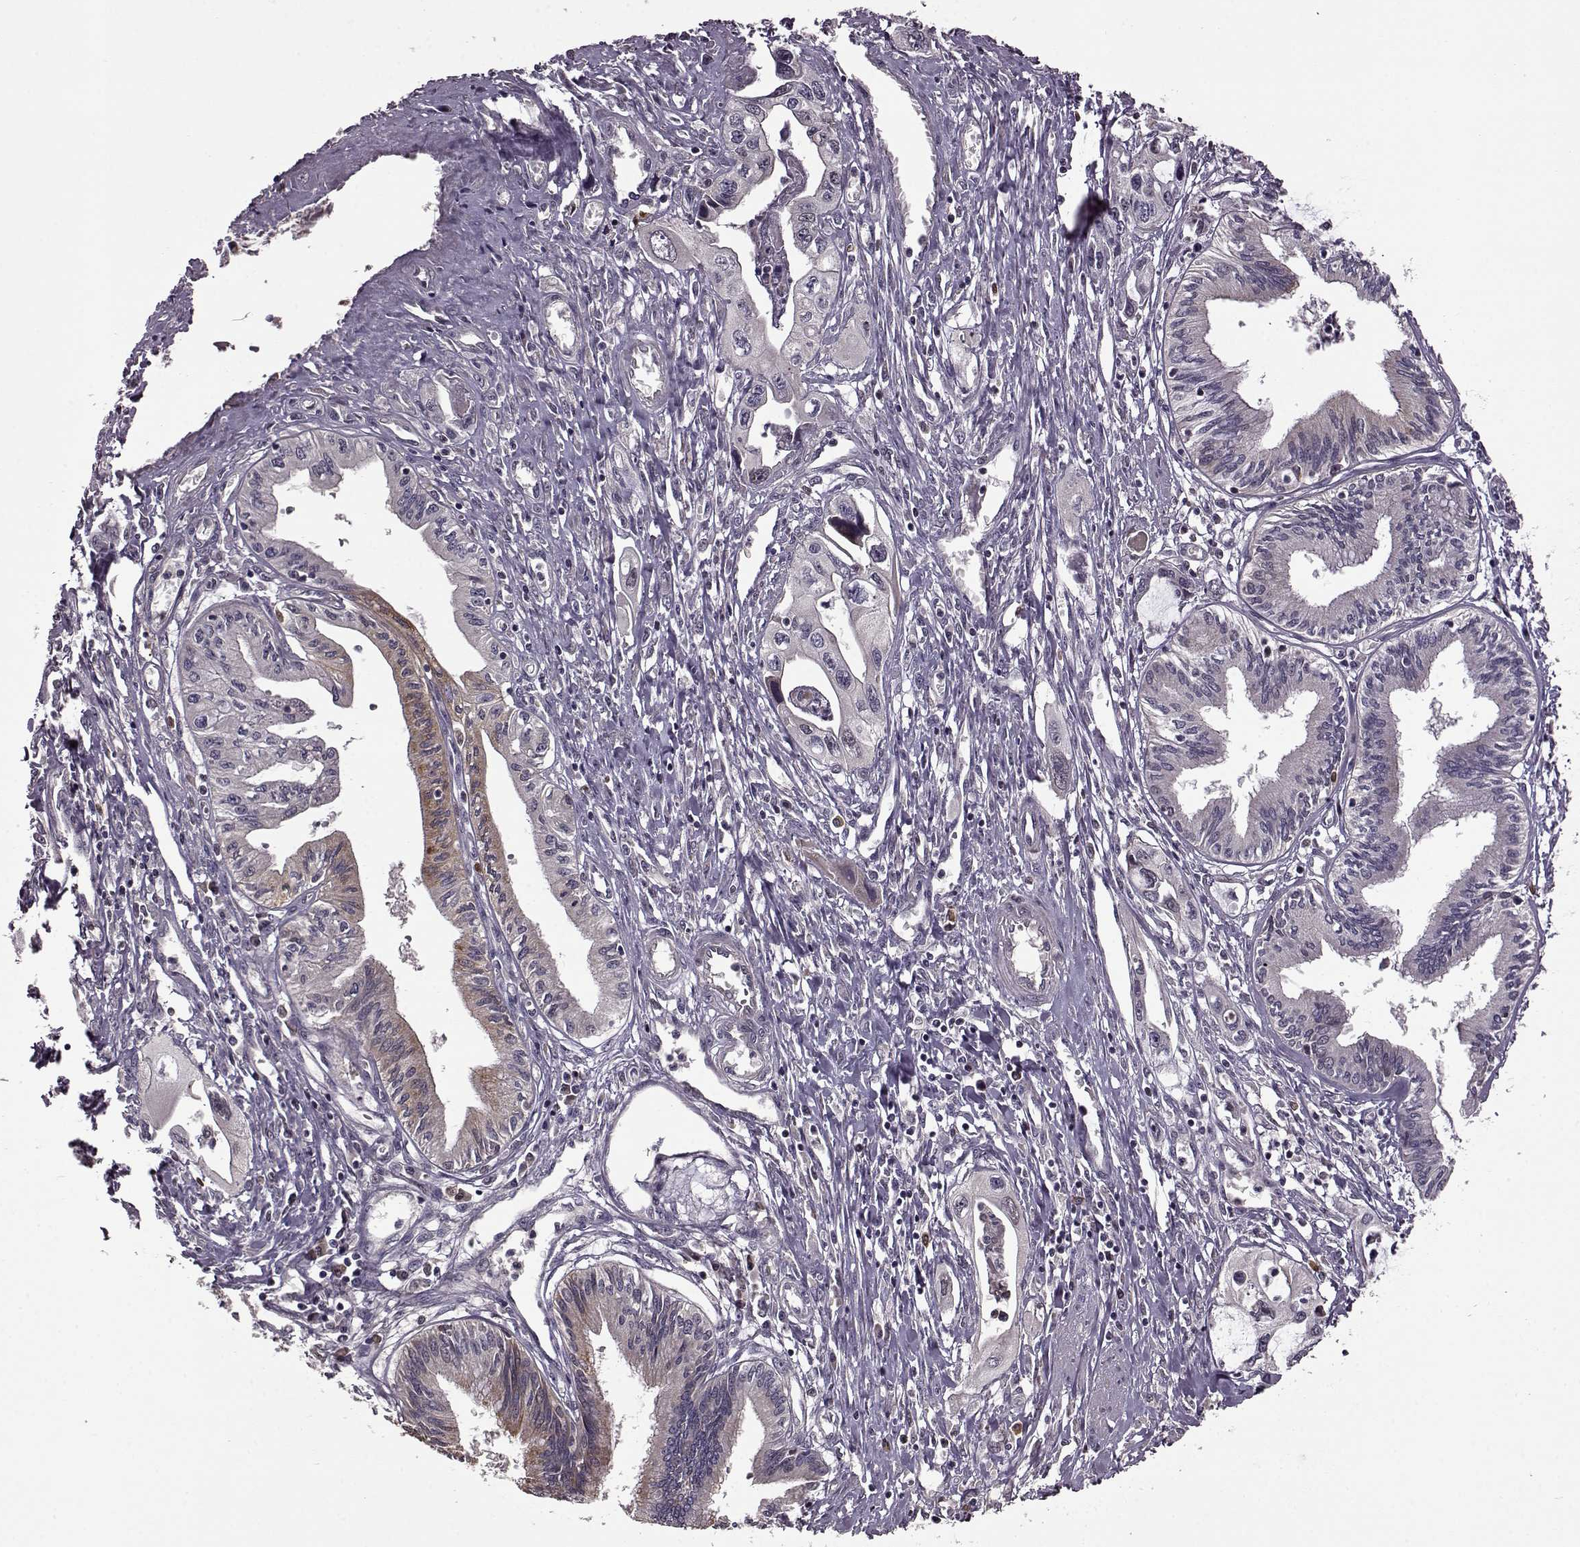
{"staining": {"intensity": "weak", "quantity": "25%-75%", "location": "cytoplasmic/membranous"}, "tissue": "pancreatic cancer", "cell_type": "Tumor cells", "image_type": "cancer", "snomed": [{"axis": "morphology", "description": "Adenocarcinoma, NOS"}, {"axis": "topography", "description": "Pancreas"}], "caption": "Brown immunohistochemical staining in pancreatic cancer reveals weak cytoplasmic/membranous staining in about 25%-75% of tumor cells. The staining is performed using DAB brown chromogen to label protein expression. The nuclei are counter-stained blue using hematoxylin.", "gene": "MAIP1", "patient": {"sex": "male", "age": 60}}